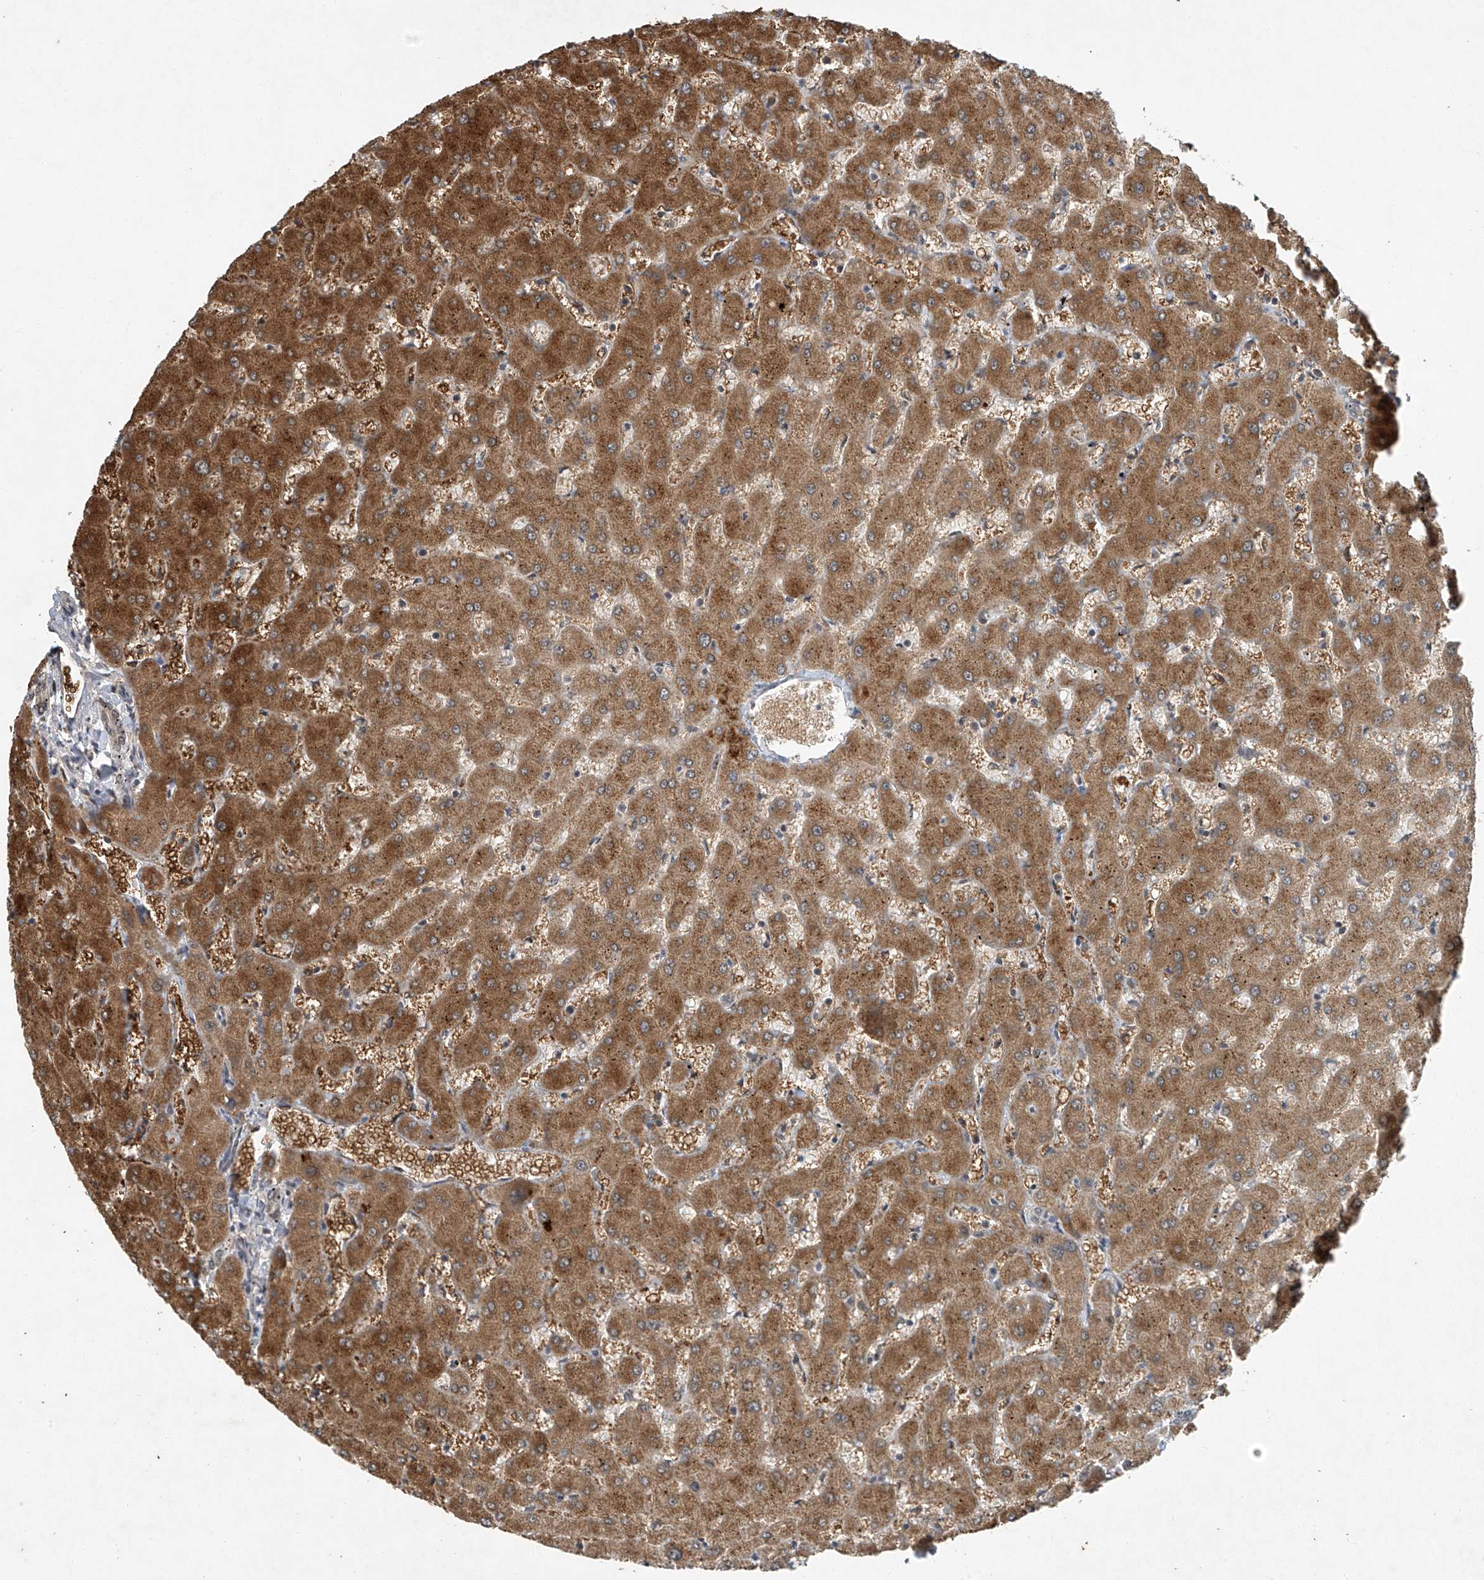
{"staining": {"intensity": "weak", "quantity": "25%-75%", "location": "cytoplasmic/membranous"}, "tissue": "liver", "cell_type": "Cholangiocytes", "image_type": "normal", "snomed": [{"axis": "morphology", "description": "Normal tissue, NOS"}, {"axis": "topography", "description": "Liver"}], "caption": "Immunohistochemistry of benign human liver displays low levels of weak cytoplasmic/membranous expression in approximately 25%-75% of cholangiocytes.", "gene": "TAF8", "patient": {"sex": "female", "age": 63}}